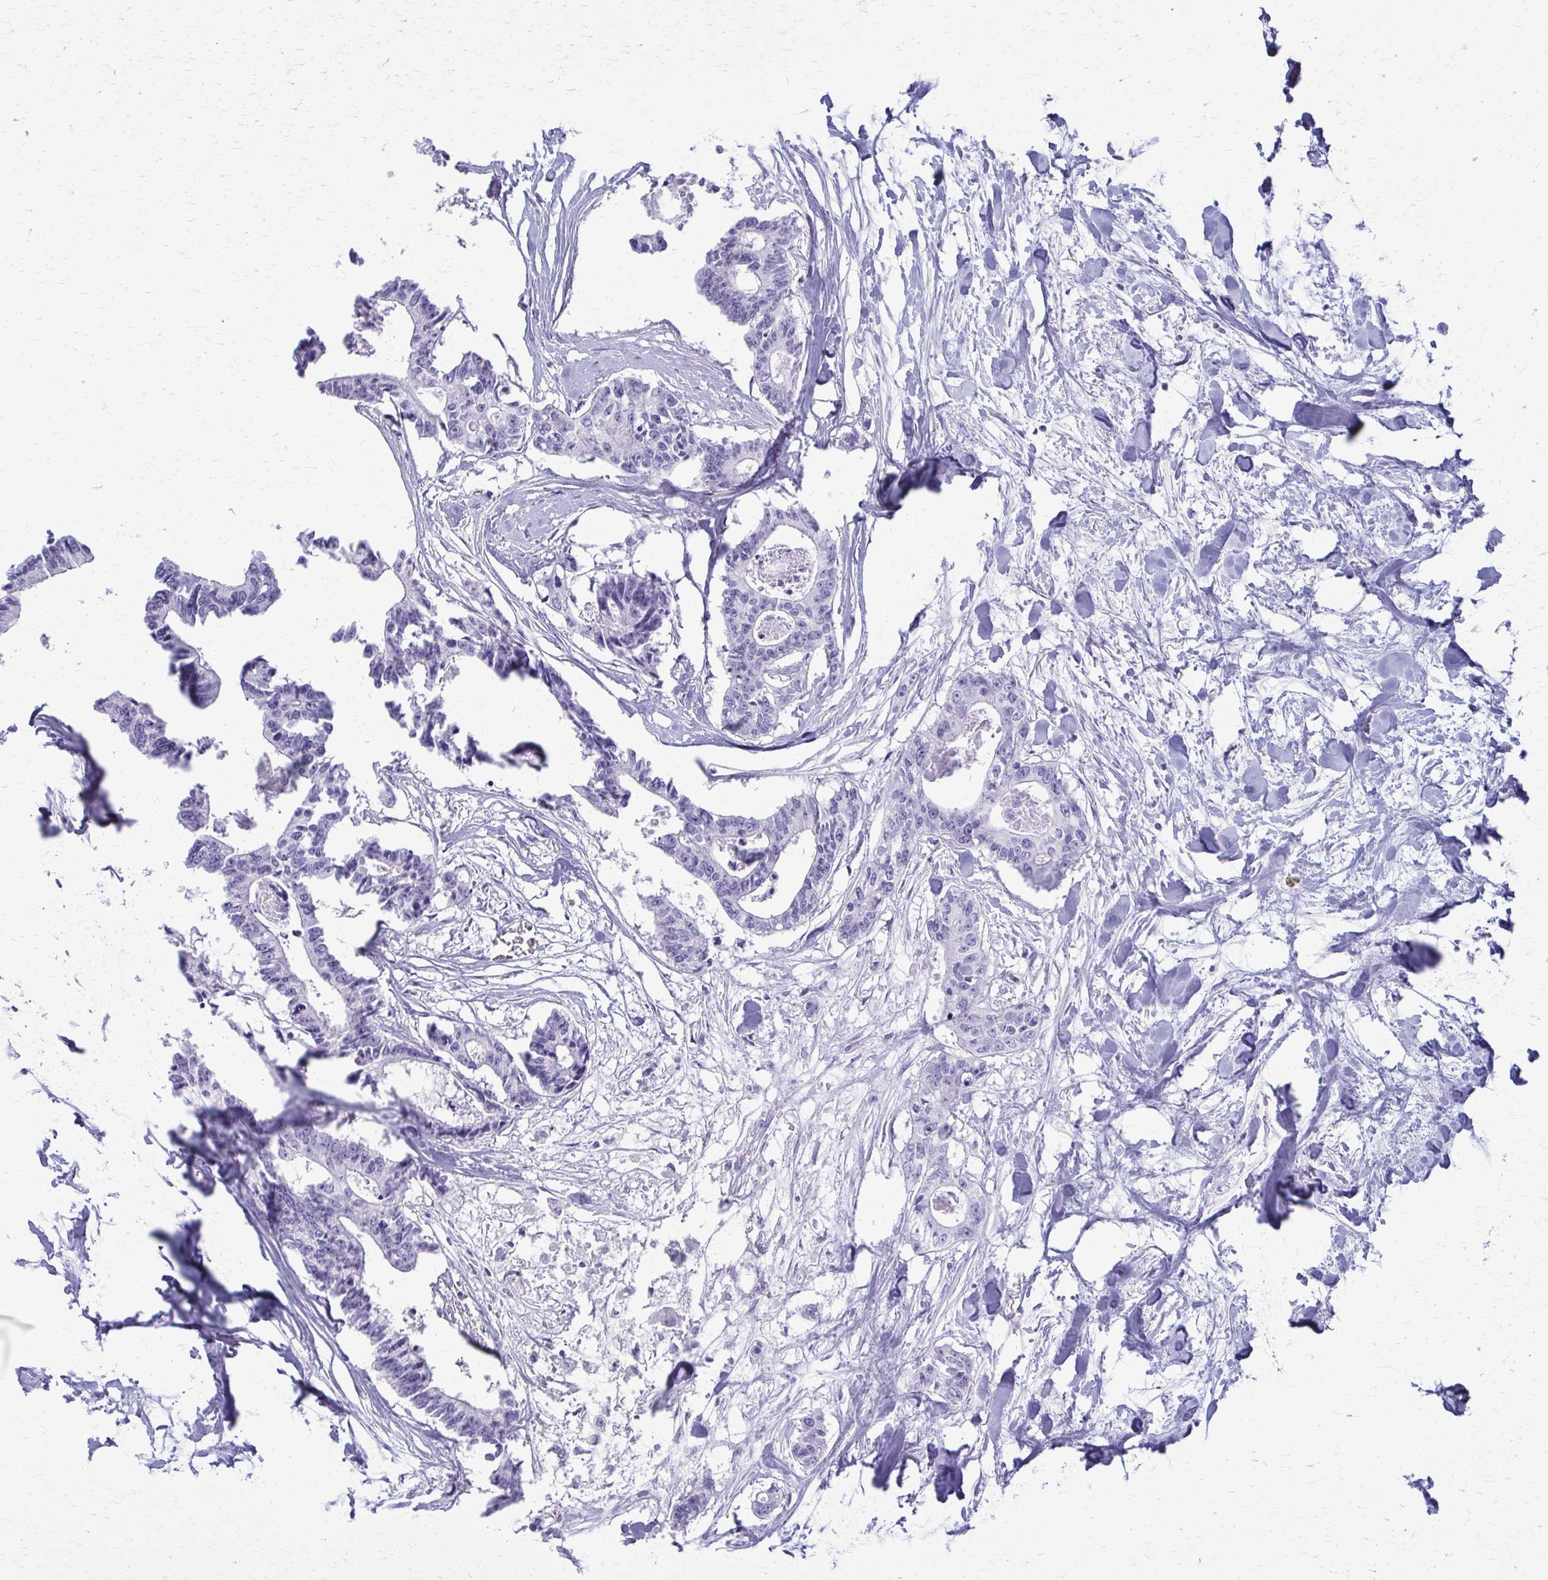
{"staining": {"intensity": "negative", "quantity": "none", "location": "none"}, "tissue": "colorectal cancer", "cell_type": "Tumor cells", "image_type": "cancer", "snomed": [{"axis": "morphology", "description": "Adenocarcinoma, NOS"}, {"axis": "topography", "description": "Rectum"}], "caption": "The IHC histopathology image has no significant expression in tumor cells of colorectal adenocarcinoma tissue. (Immunohistochemistry, brightfield microscopy, high magnification).", "gene": "ACSM2B", "patient": {"sex": "male", "age": 57}}